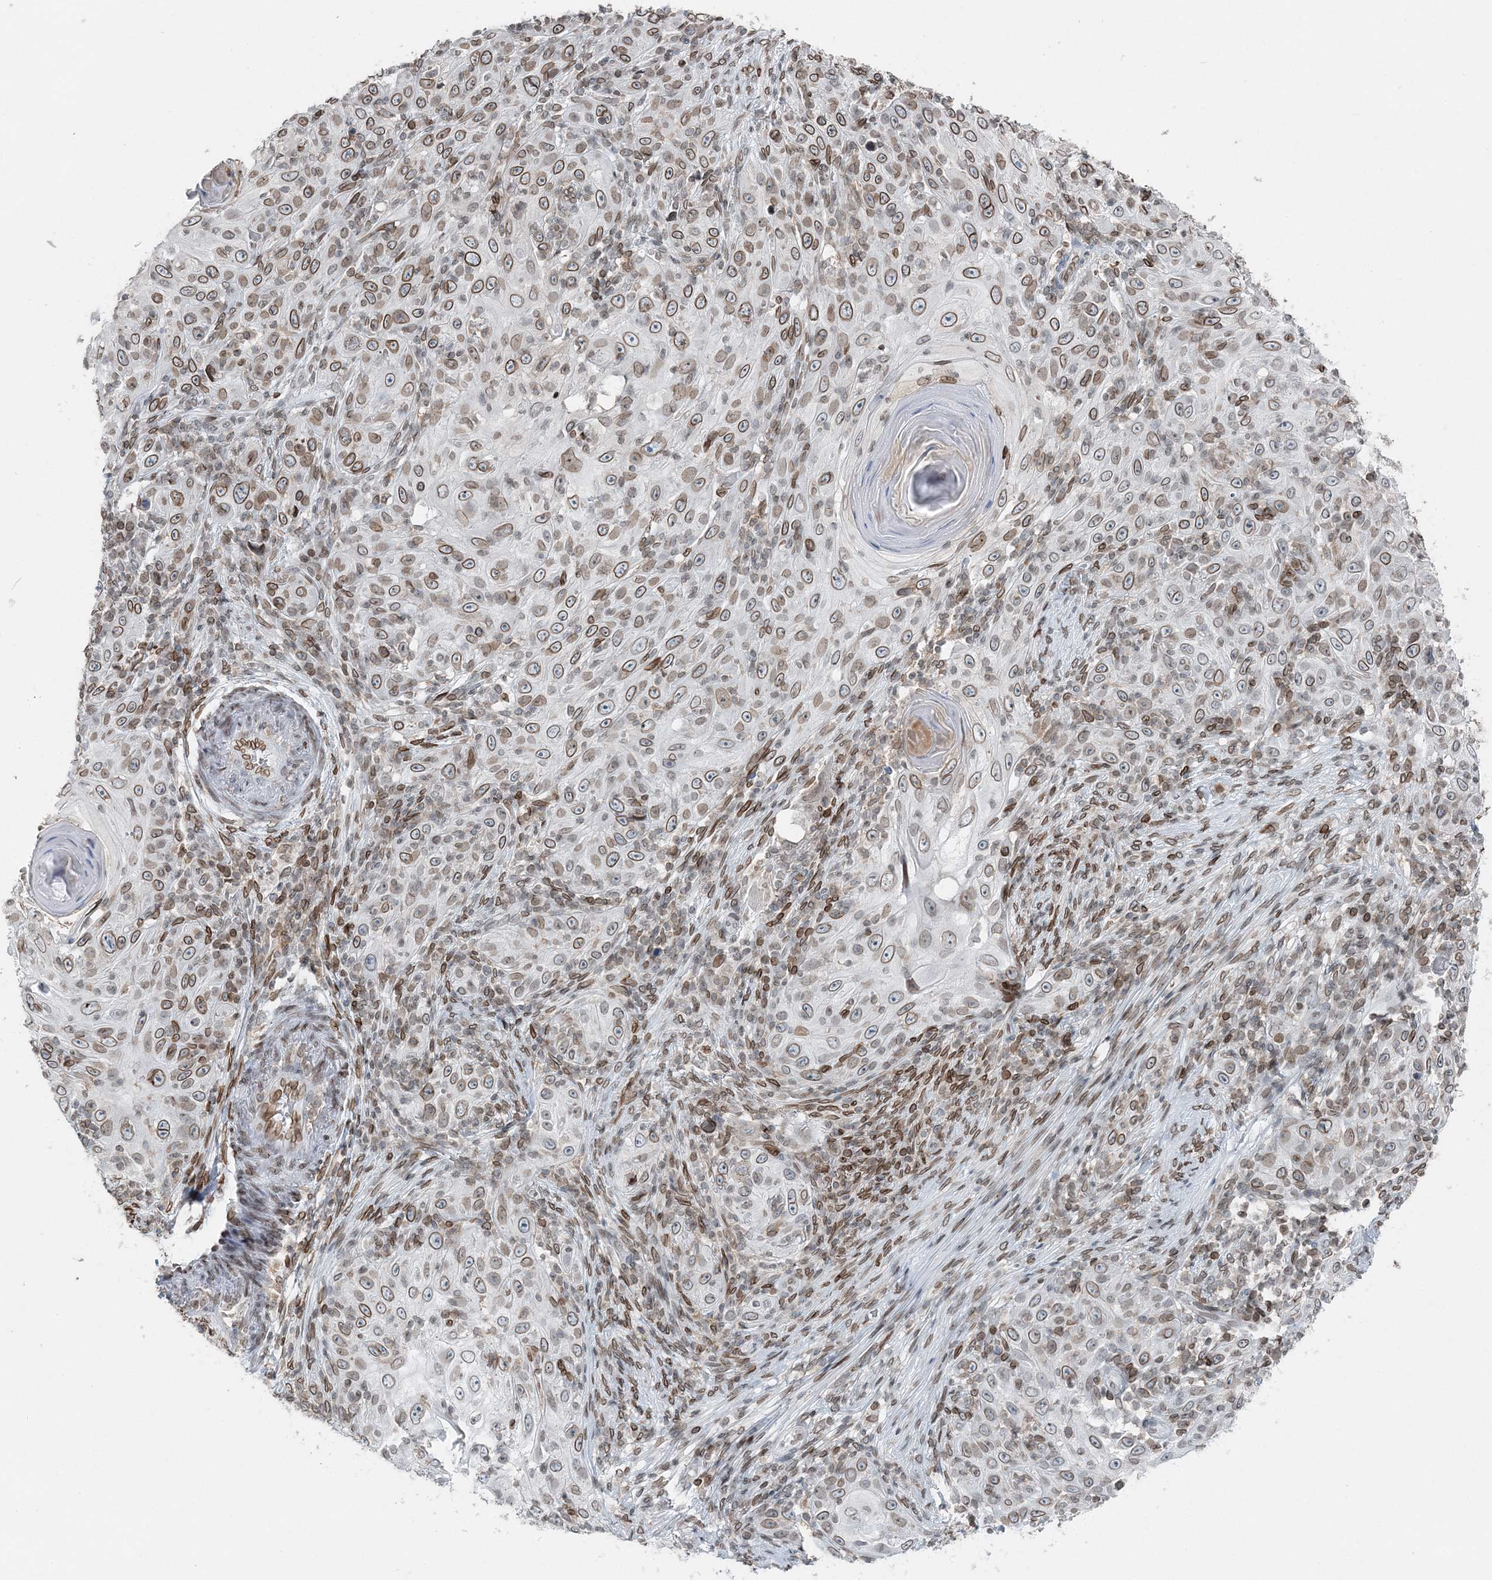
{"staining": {"intensity": "moderate", "quantity": ">75%", "location": "cytoplasmic/membranous,nuclear"}, "tissue": "skin cancer", "cell_type": "Tumor cells", "image_type": "cancer", "snomed": [{"axis": "morphology", "description": "Squamous cell carcinoma, NOS"}, {"axis": "topography", "description": "Skin"}], "caption": "Skin cancer (squamous cell carcinoma) stained for a protein (brown) shows moderate cytoplasmic/membranous and nuclear positive expression in about >75% of tumor cells.", "gene": "GJD4", "patient": {"sex": "female", "age": 88}}